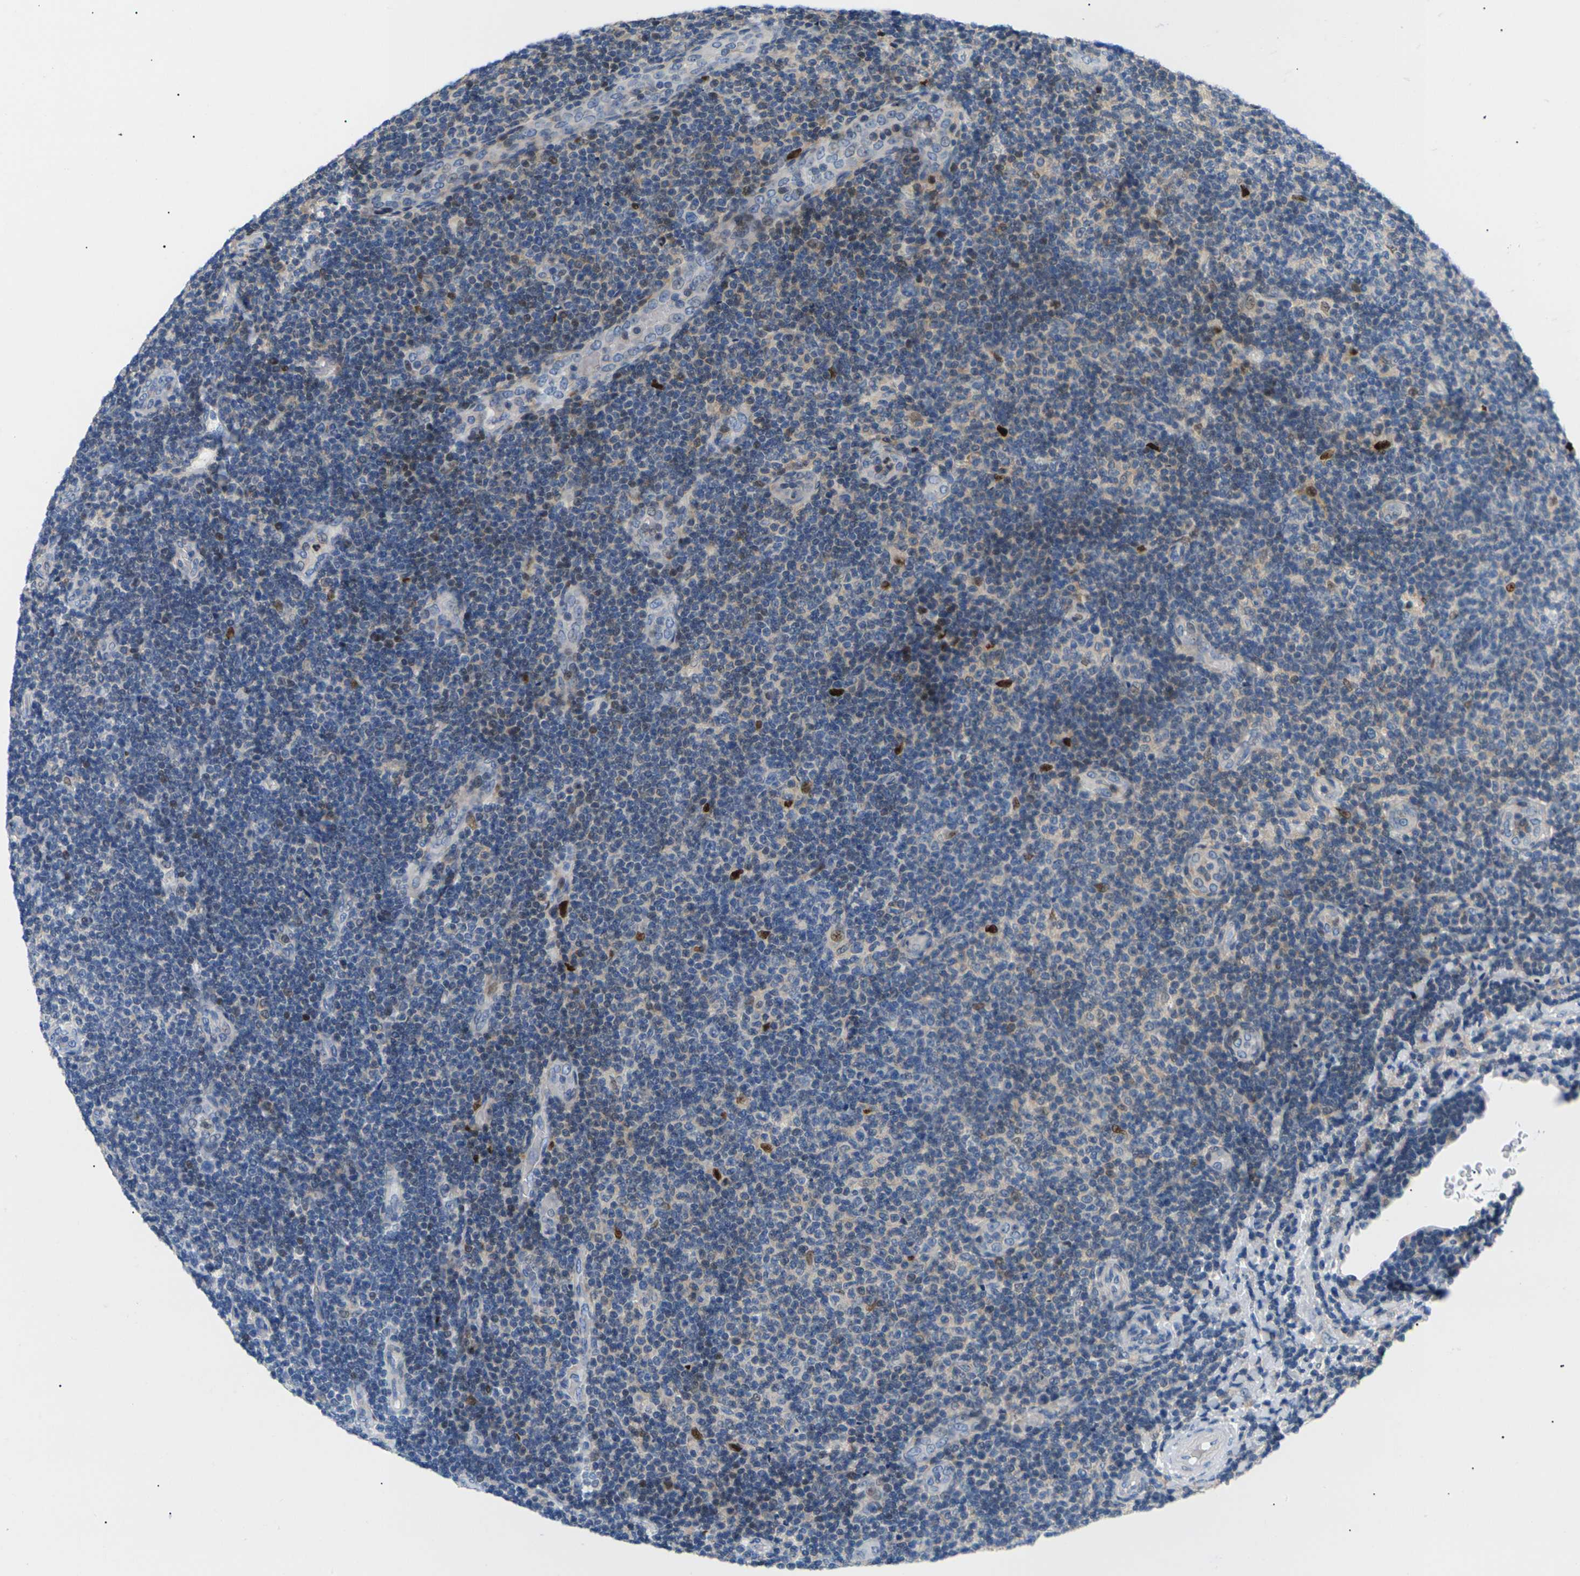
{"staining": {"intensity": "moderate", "quantity": "<25%", "location": "cytoplasmic/membranous,nuclear"}, "tissue": "lymphoma", "cell_type": "Tumor cells", "image_type": "cancer", "snomed": [{"axis": "morphology", "description": "Malignant lymphoma, non-Hodgkin's type, Low grade"}, {"axis": "topography", "description": "Lymph node"}], "caption": "Immunohistochemical staining of malignant lymphoma, non-Hodgkin's type (low-grade) exhibits low levels of moderate cytoplasmic/membranous and nuclear staining in about <25% of tumor cells.", "gene": "RPS6KA3", "patient": {"sex": "male", "age": 83}}